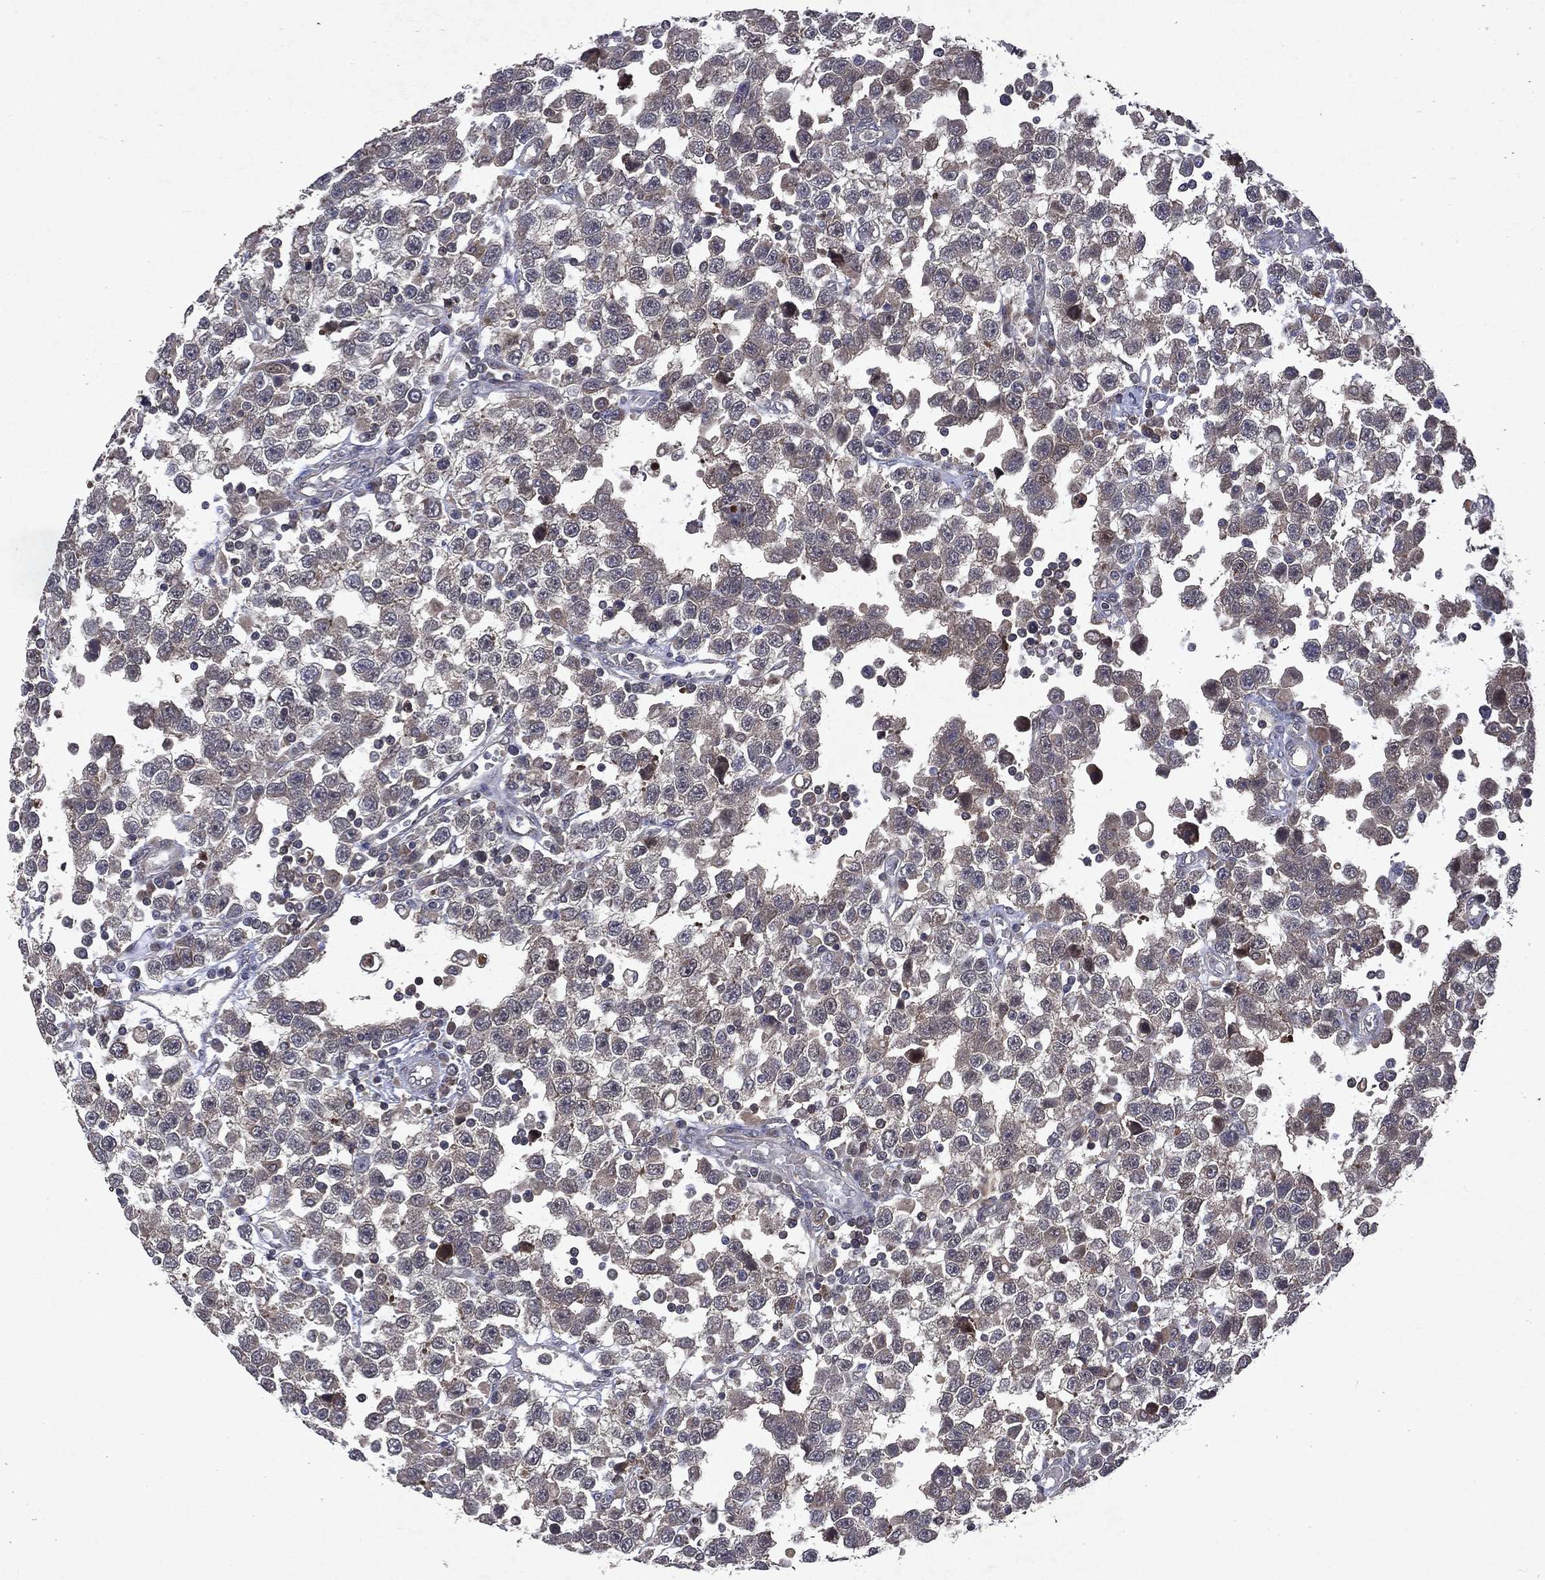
{"staining": {"intensity": "negative", "quantity": "none", "location": "none"}, "tissue": "testis cancer", "cell_type": "Tumor cells", "image_type": "cancer", "snomed": [{"axis": "morphology", "description": "Seminoma, NOS"}, {"axis": "topography", "description": "Testis"}], "caption": "Tumor cells are negative for protein expression in human testis seminoma.", "gene": "MTAP", "patient": {"sex": "male", "age": 34}}